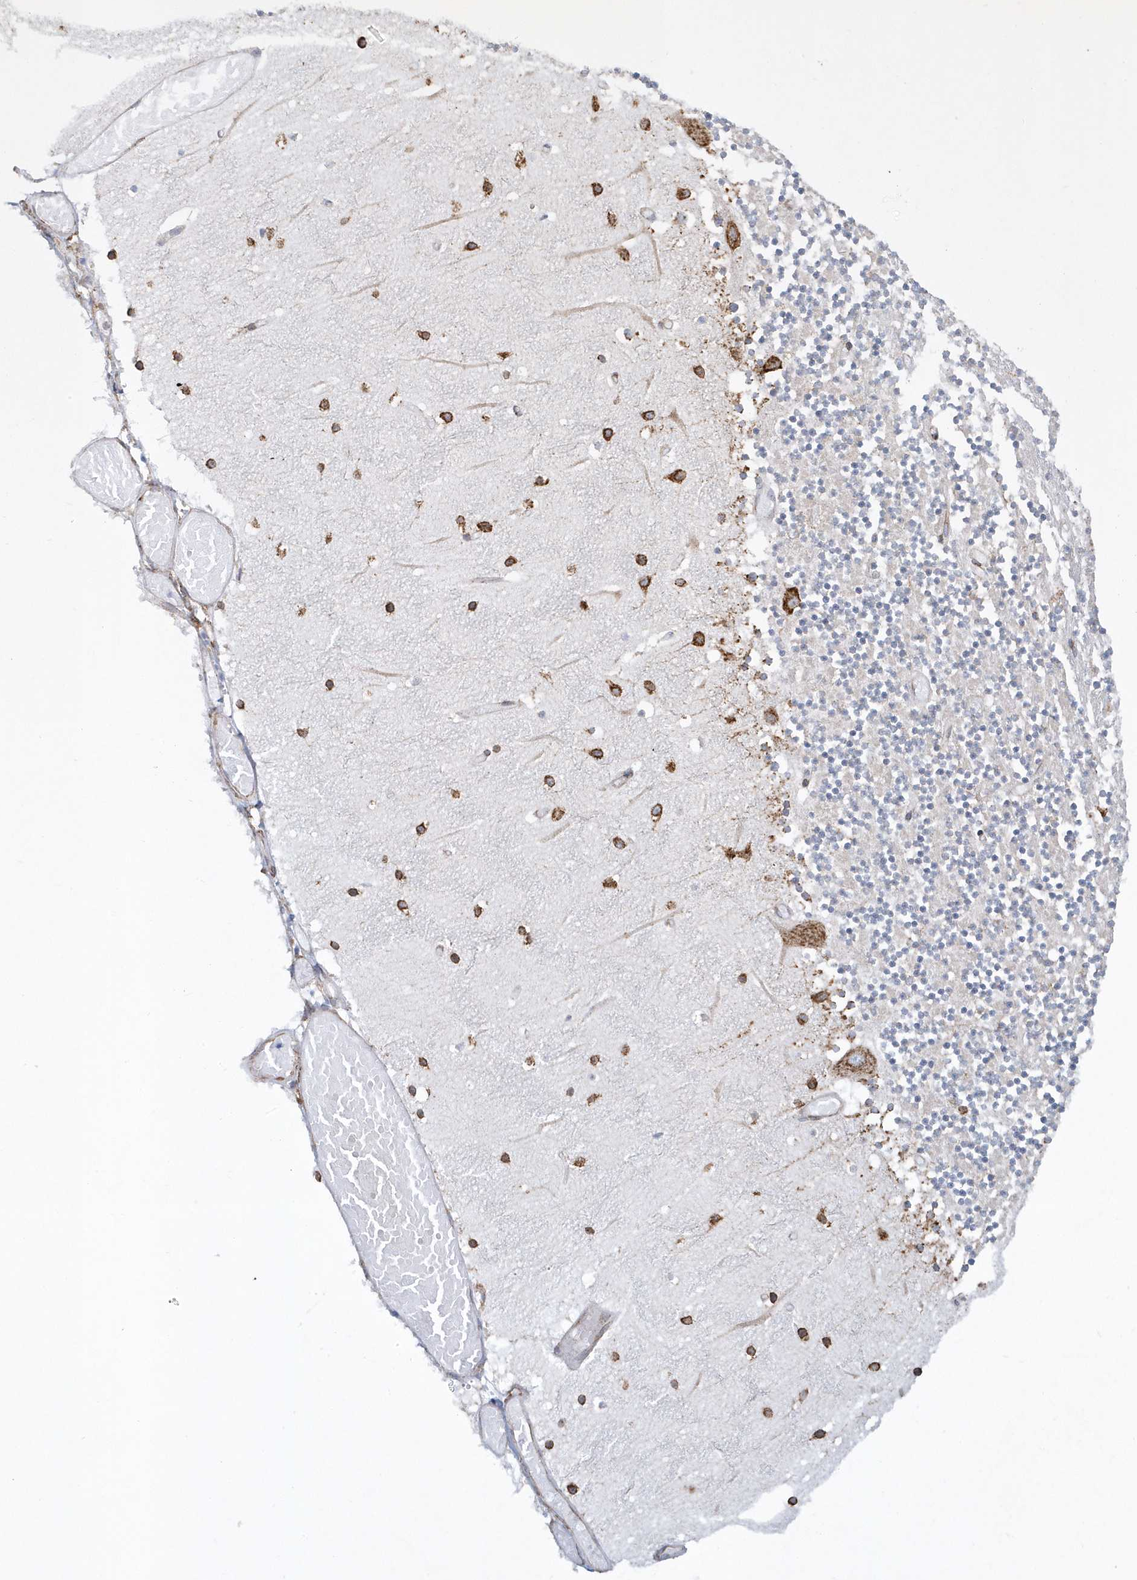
{"staining": {"intensity": "negative", "quantity": "none", "location": "none"}, "tissue": "cerebellum", "cell_type": "Cells in granular layer", "image_type": "normal", "snomed": [{"axis": "morphology", "description": "Normal tissue, NOS"}, {"axis": "topography", "description": "Cerebellum"}], "caption": "Immunohistochemistry image of normal cerebellum: cerebellum stained with DAB (3,3'-diaminobenzidine) shows no significant protein expression in cells in granular layer.", "gene": "DCAF1", "patient": {"sex": "female", "age": 28}}